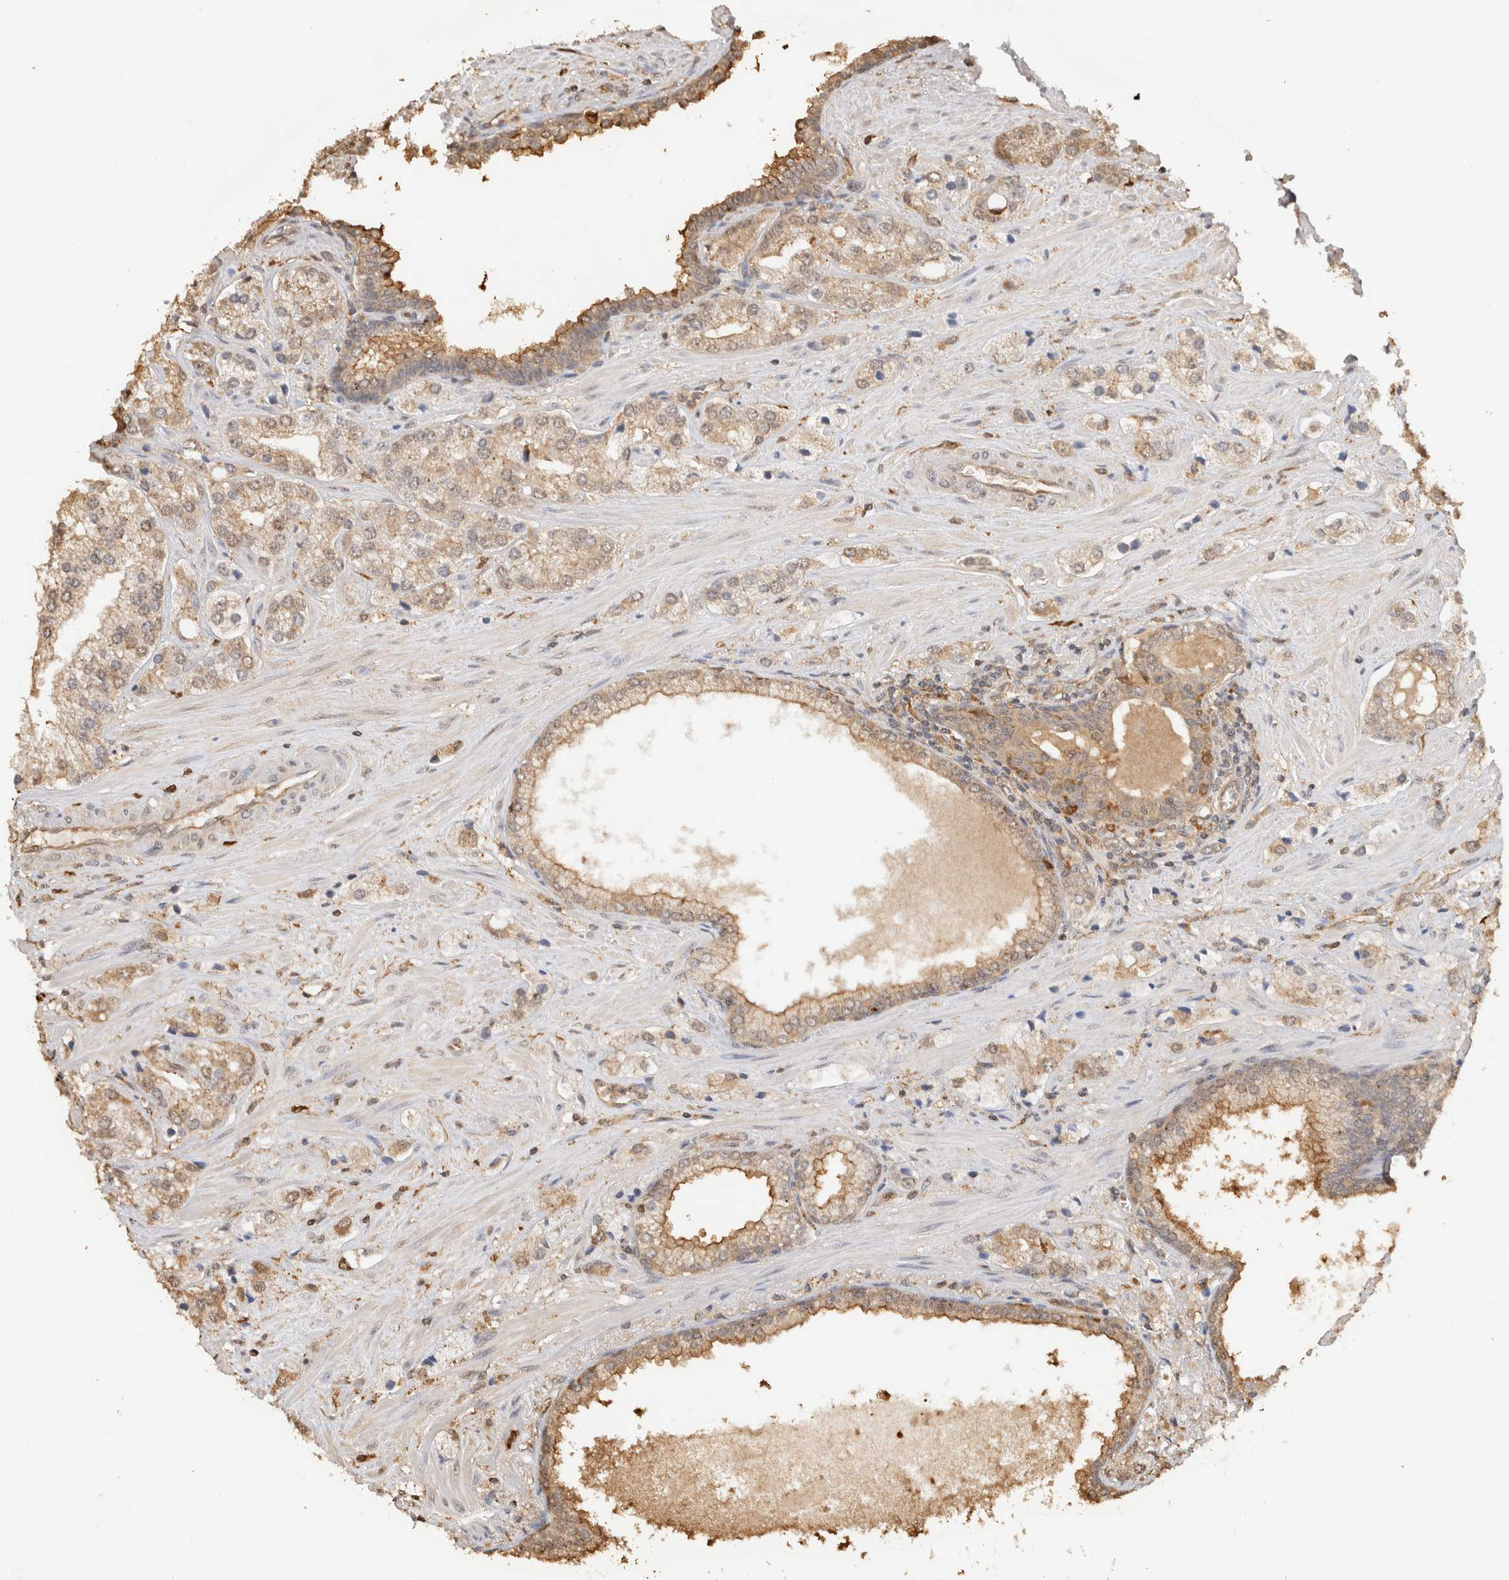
{"staining": {"intensity": "weak", "quantity": ">75%", "location": "cytoplasmic/membranous"}, "tissue": "prostate cancer", "cell_type": "Tumor cells", "image_type": "cancer", "snomed": [{"axis": "morphology", "description": "Adenocarcinoma, High grade"}, {"axis": "topography", "description": "Prostate"}], "caption": "About >75% of tumor cells in human prostate cancer (adenocarcinoma (high-grade)) reveal weak cytoplasmic/membranous protein expression as visualized by brown immunohistochemical staining.", "gene": "YWHAH", "patient": {"sex": "male", "age": 66}}